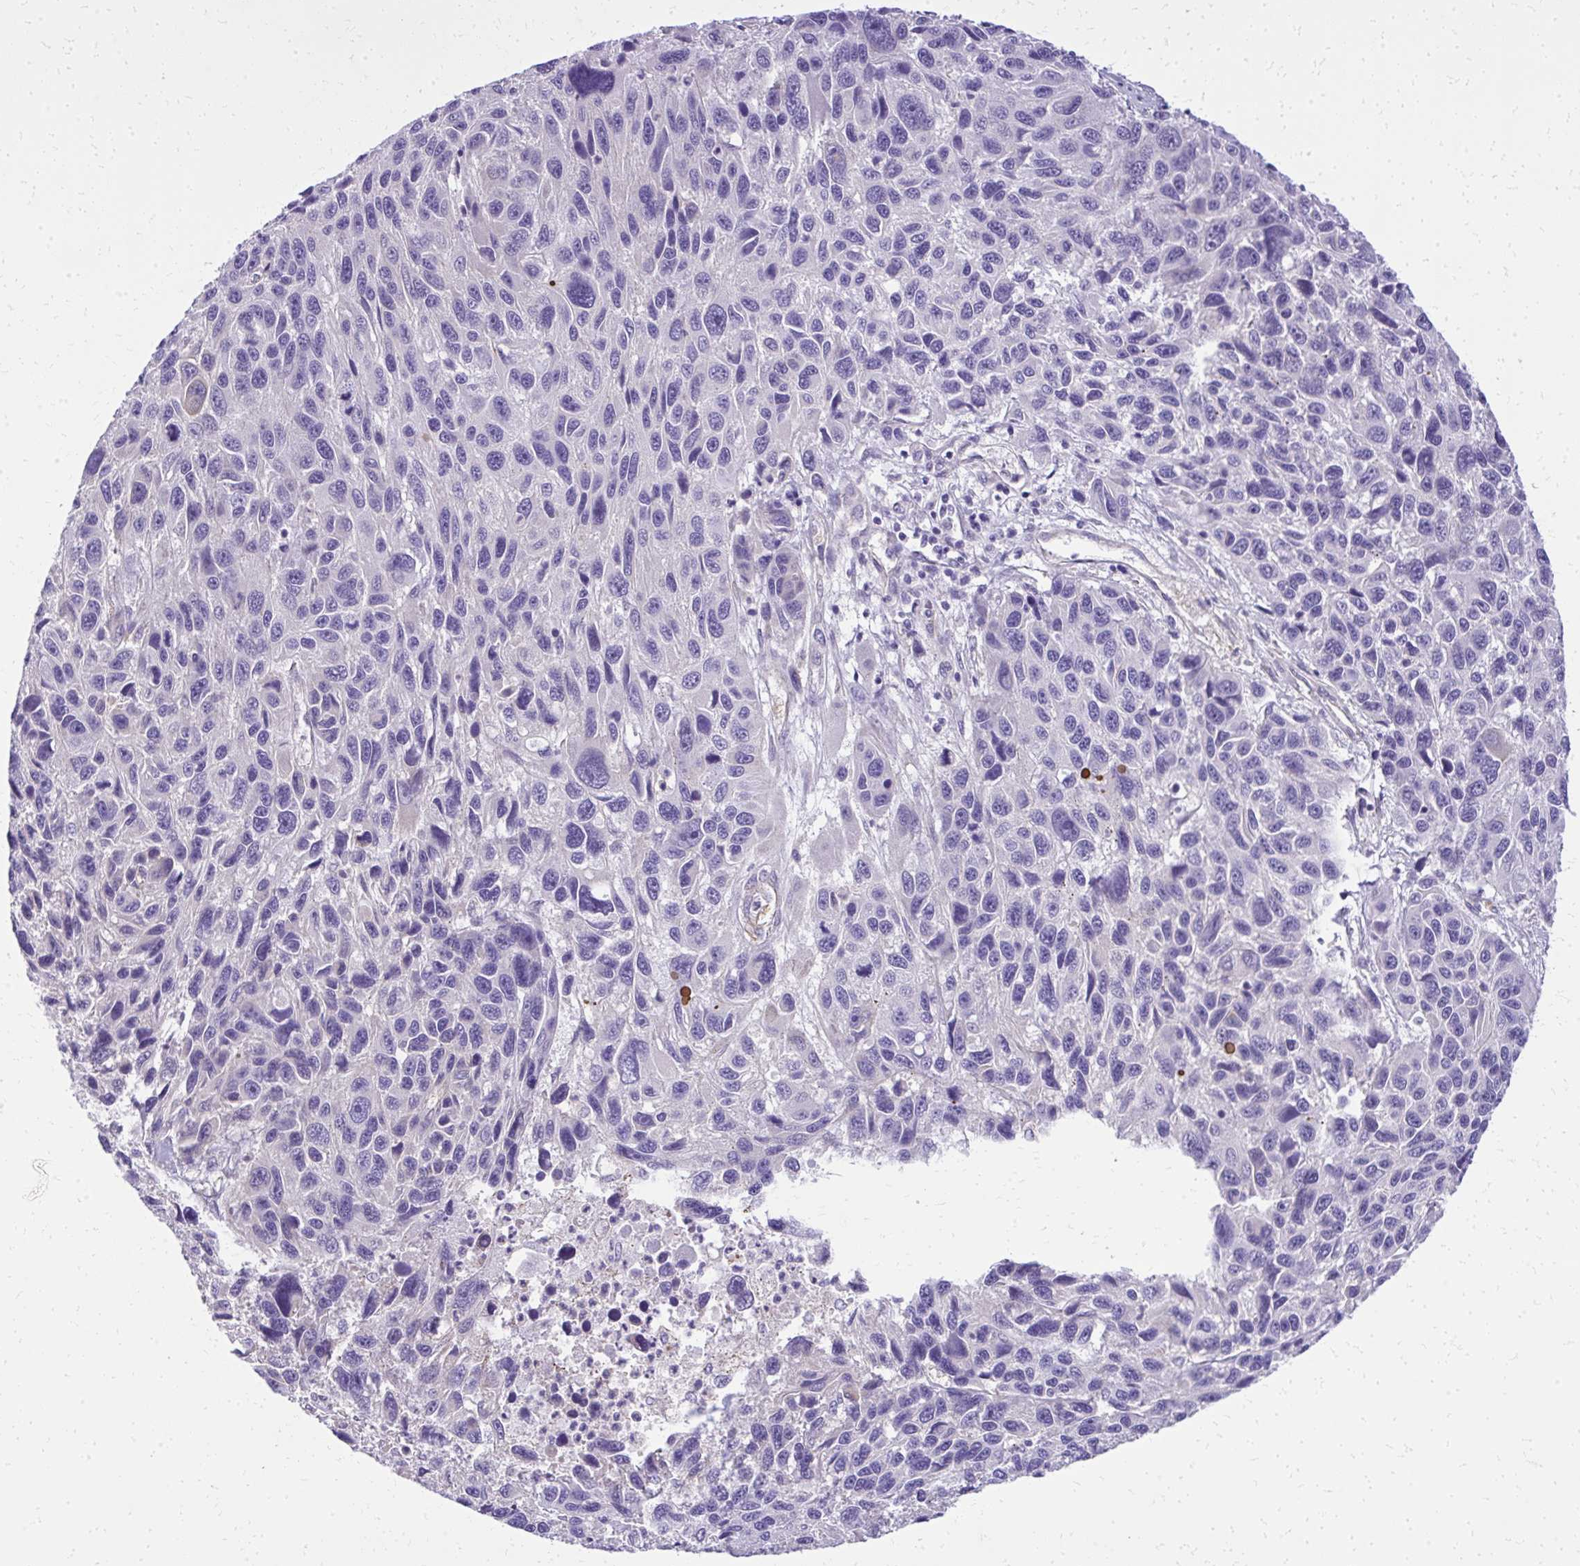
{"staining": {"intensity": "negative", "quantity": "none", "location": "none"}, "tissue": "melanoma", "cell_type": "Tumor cells", "image_type": "cancer", "snomed": [{"axis": "morphology", "description": "Malignant melanoma, NOS"}, {"axis": "topography", "description": "Skin"}], "caption": "IHC of malignant melanoma reveals no staining in tumor cells. (DAB (3,3'-diaminobenzidine) immunohistochemistry (IHC) with hematoxylin counter stain).", "gene": "RUNDC3B", "patient": {"sex": "male", "age": 53}}